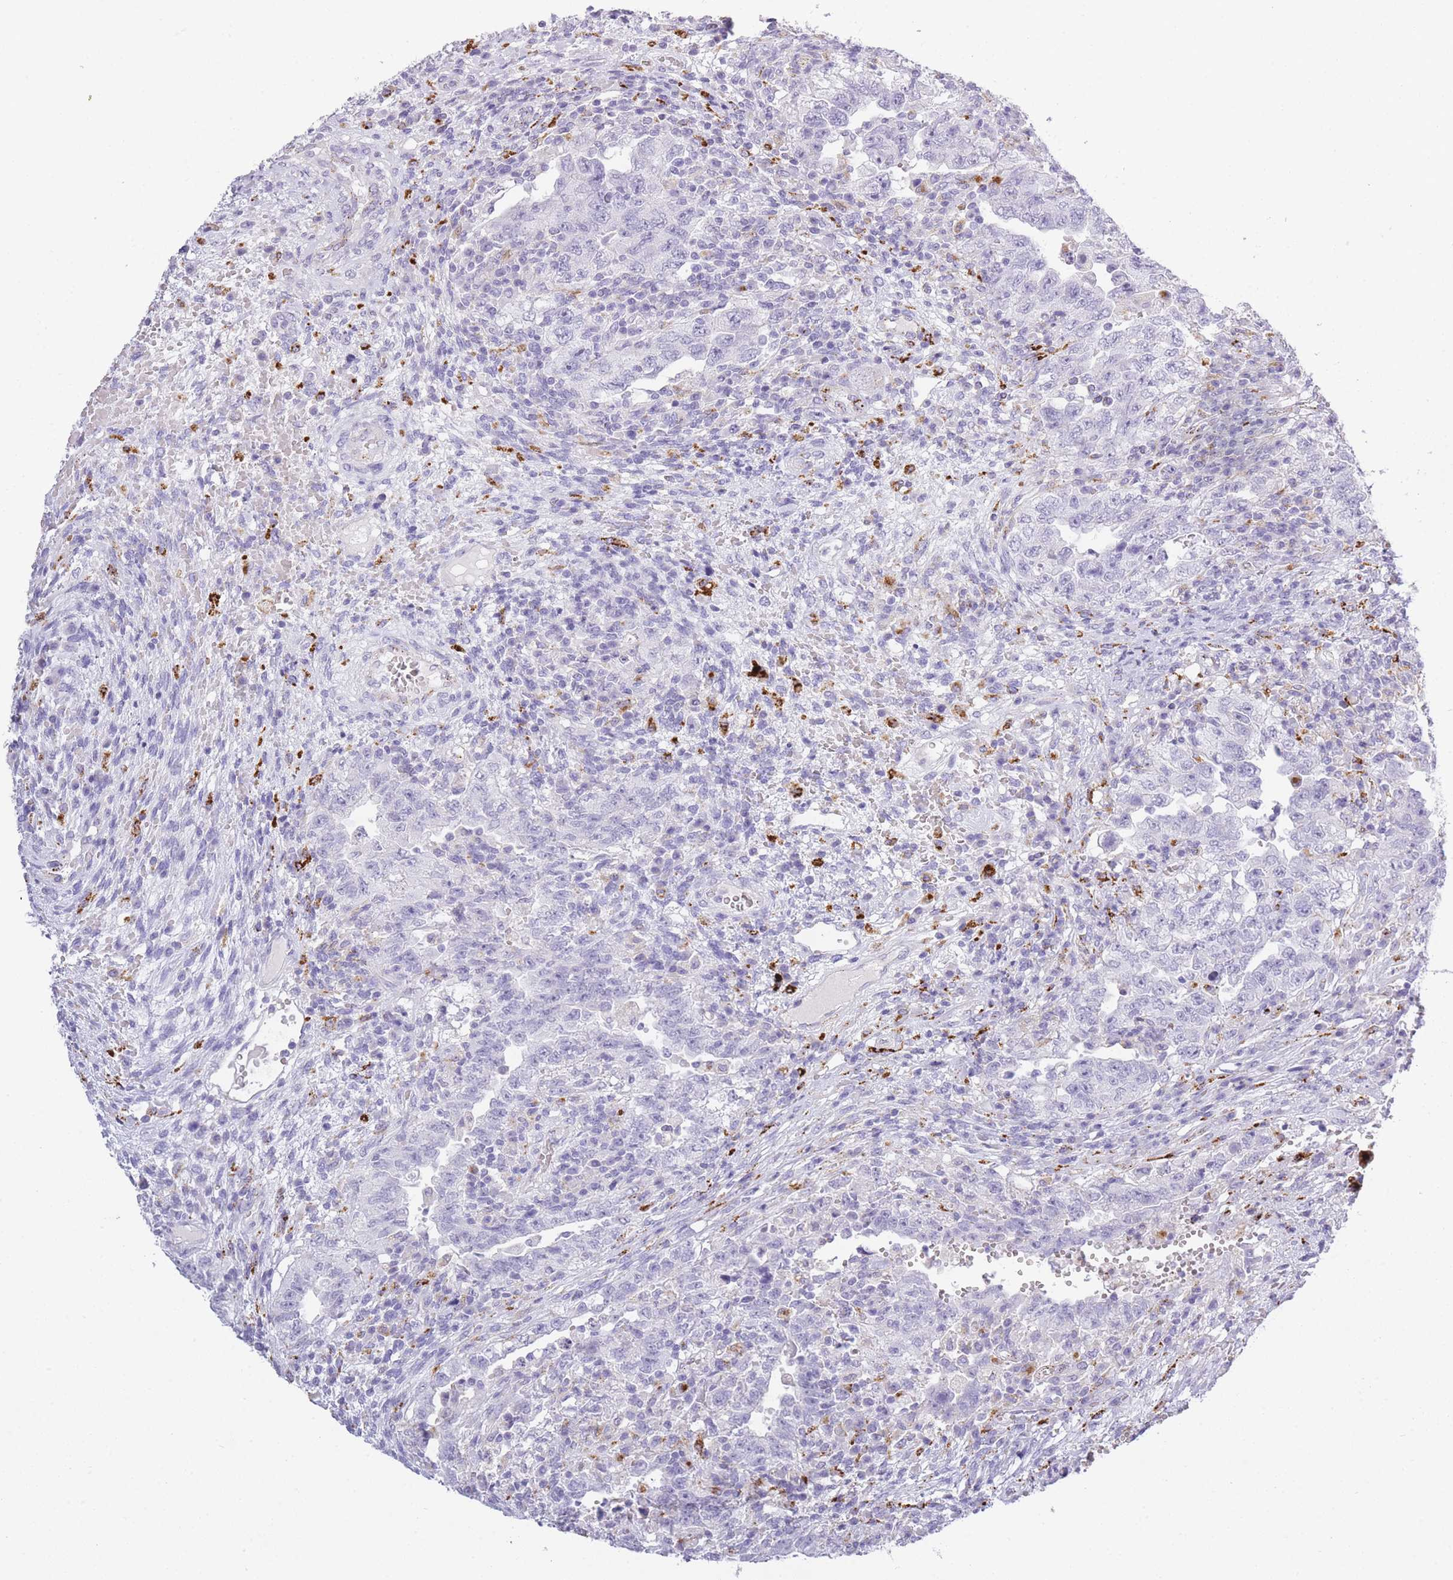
{"staining": {"intensity": "negative", "quantity": "none", "location": "none"}, "tissue": "testis cancer", "cell_type": "Tumor cells", "image_type": "cancer", "snomed": [{"axis": "morphology", "description": "Carcinoma, Embryonal, NOS"}, {"axis": "topography", "description": "Testis"}], "caption": "Immunohistochemistry (IHC) of embryonal carcinoma (testis) shows no positivity in tumor cells.", "gene": "RHO", "patient": {"sex": "male", "age": 26}}